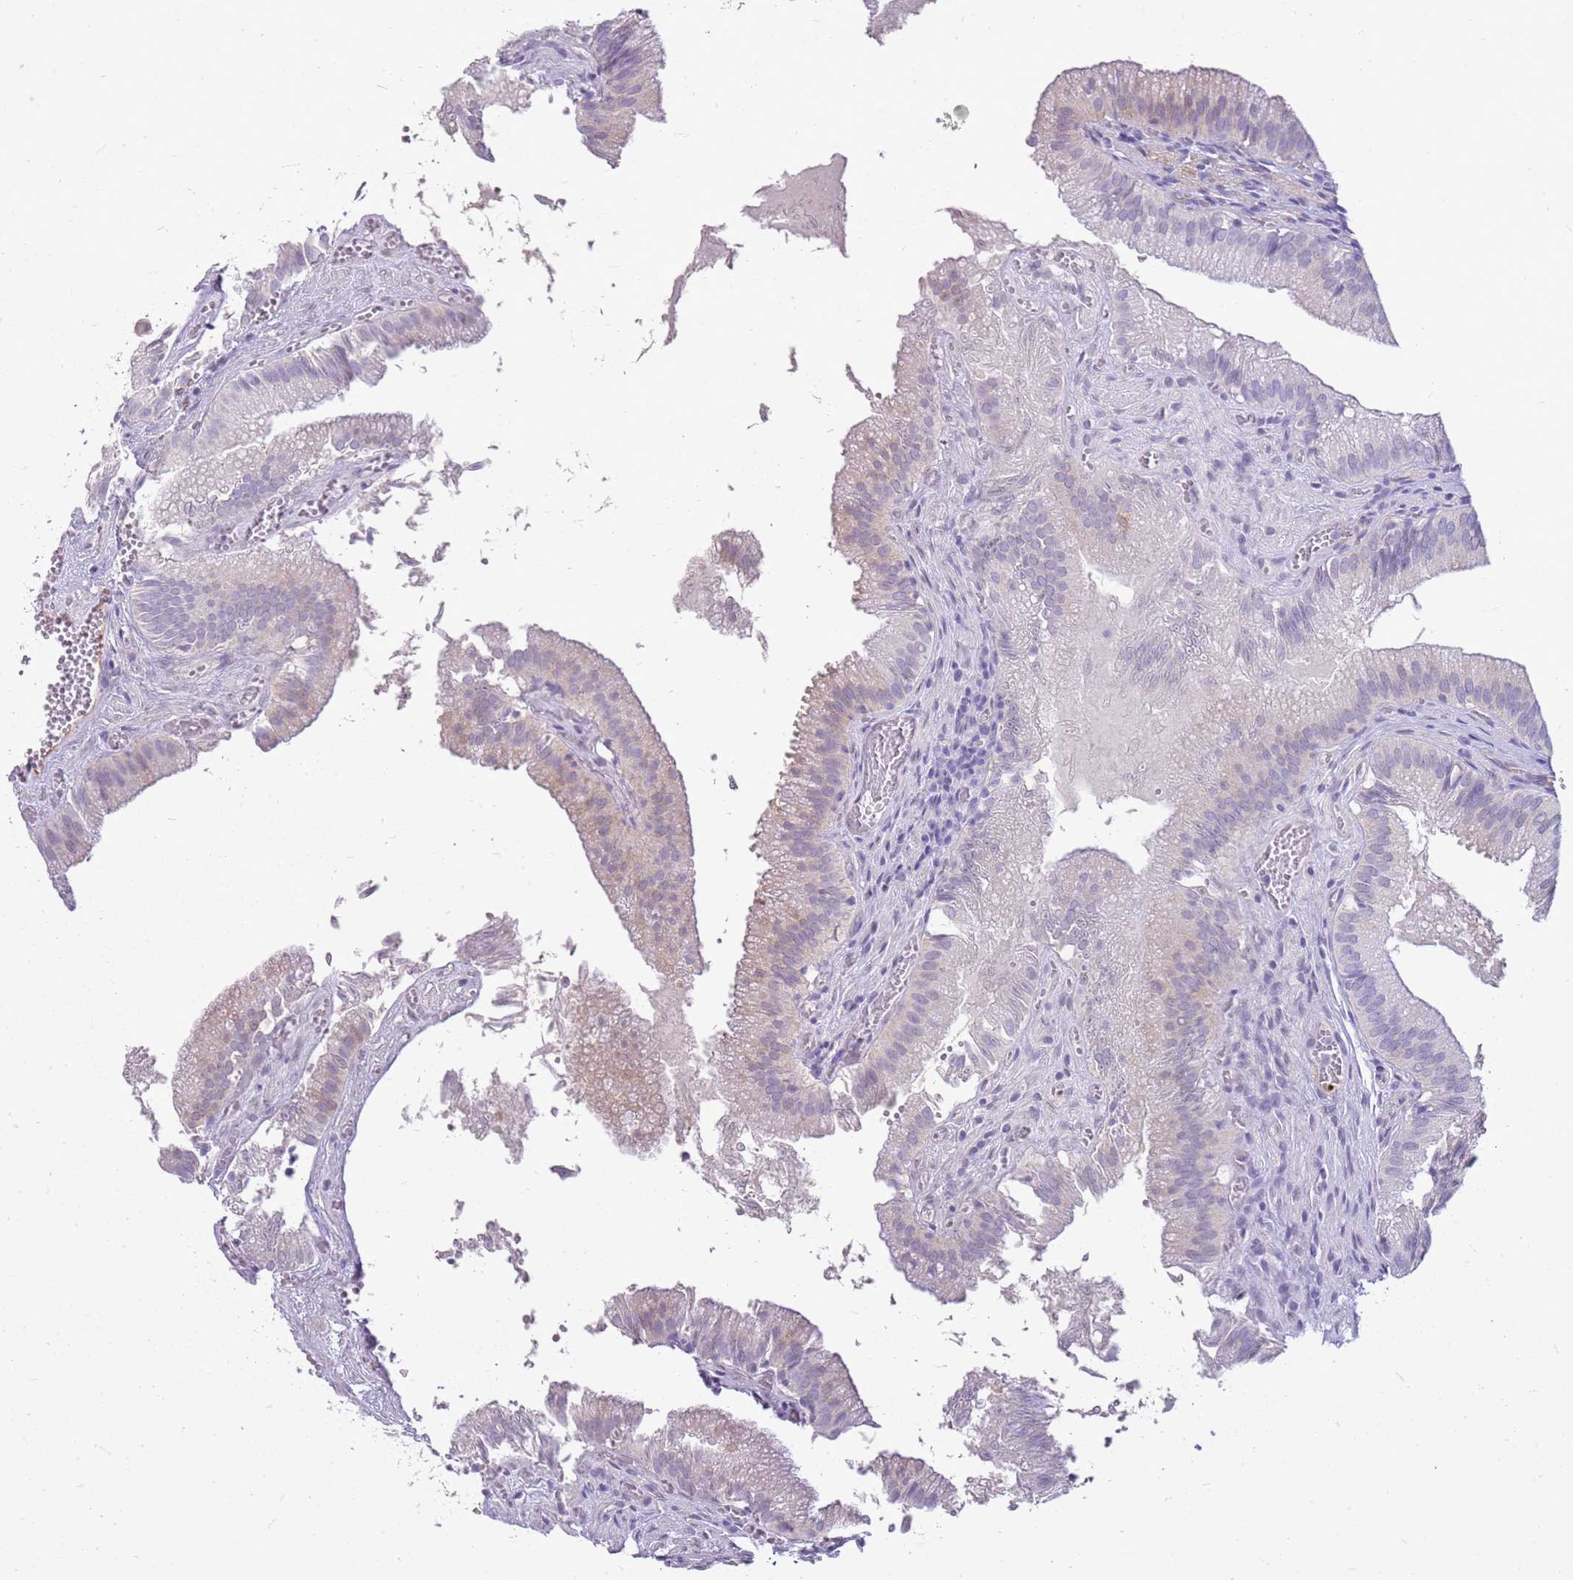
{"staining": {"intensity": "moderate", "quantity": "<25%", "location": "cytoplasmic/membranous"}, "tissue": "gallbladder", "cell_type": "Glandular cells", "image_type": "normal", "snomed": [{"axis": "morphology", "description": "Normal tissue, NOS"}, {"axis": "topography", "description": "Gallbladder"}, {"axis": "topography", "description": "Peripheral nerve tissue"}], "caption": "A high-resolution photomicrograph shows immunohistochemistry staining of benign gallbladder, which displays moderate cytoplasmic/membranous positivity in about <25% of glandular cells. (Stains: DAB (3,3'-diaminobenzidine) in brown, nuclei in blue, Microscopy: brightfield microscopy at high magnification).", "gene": "HSPB1", "patient": {"sex": "male", "age": 17}}